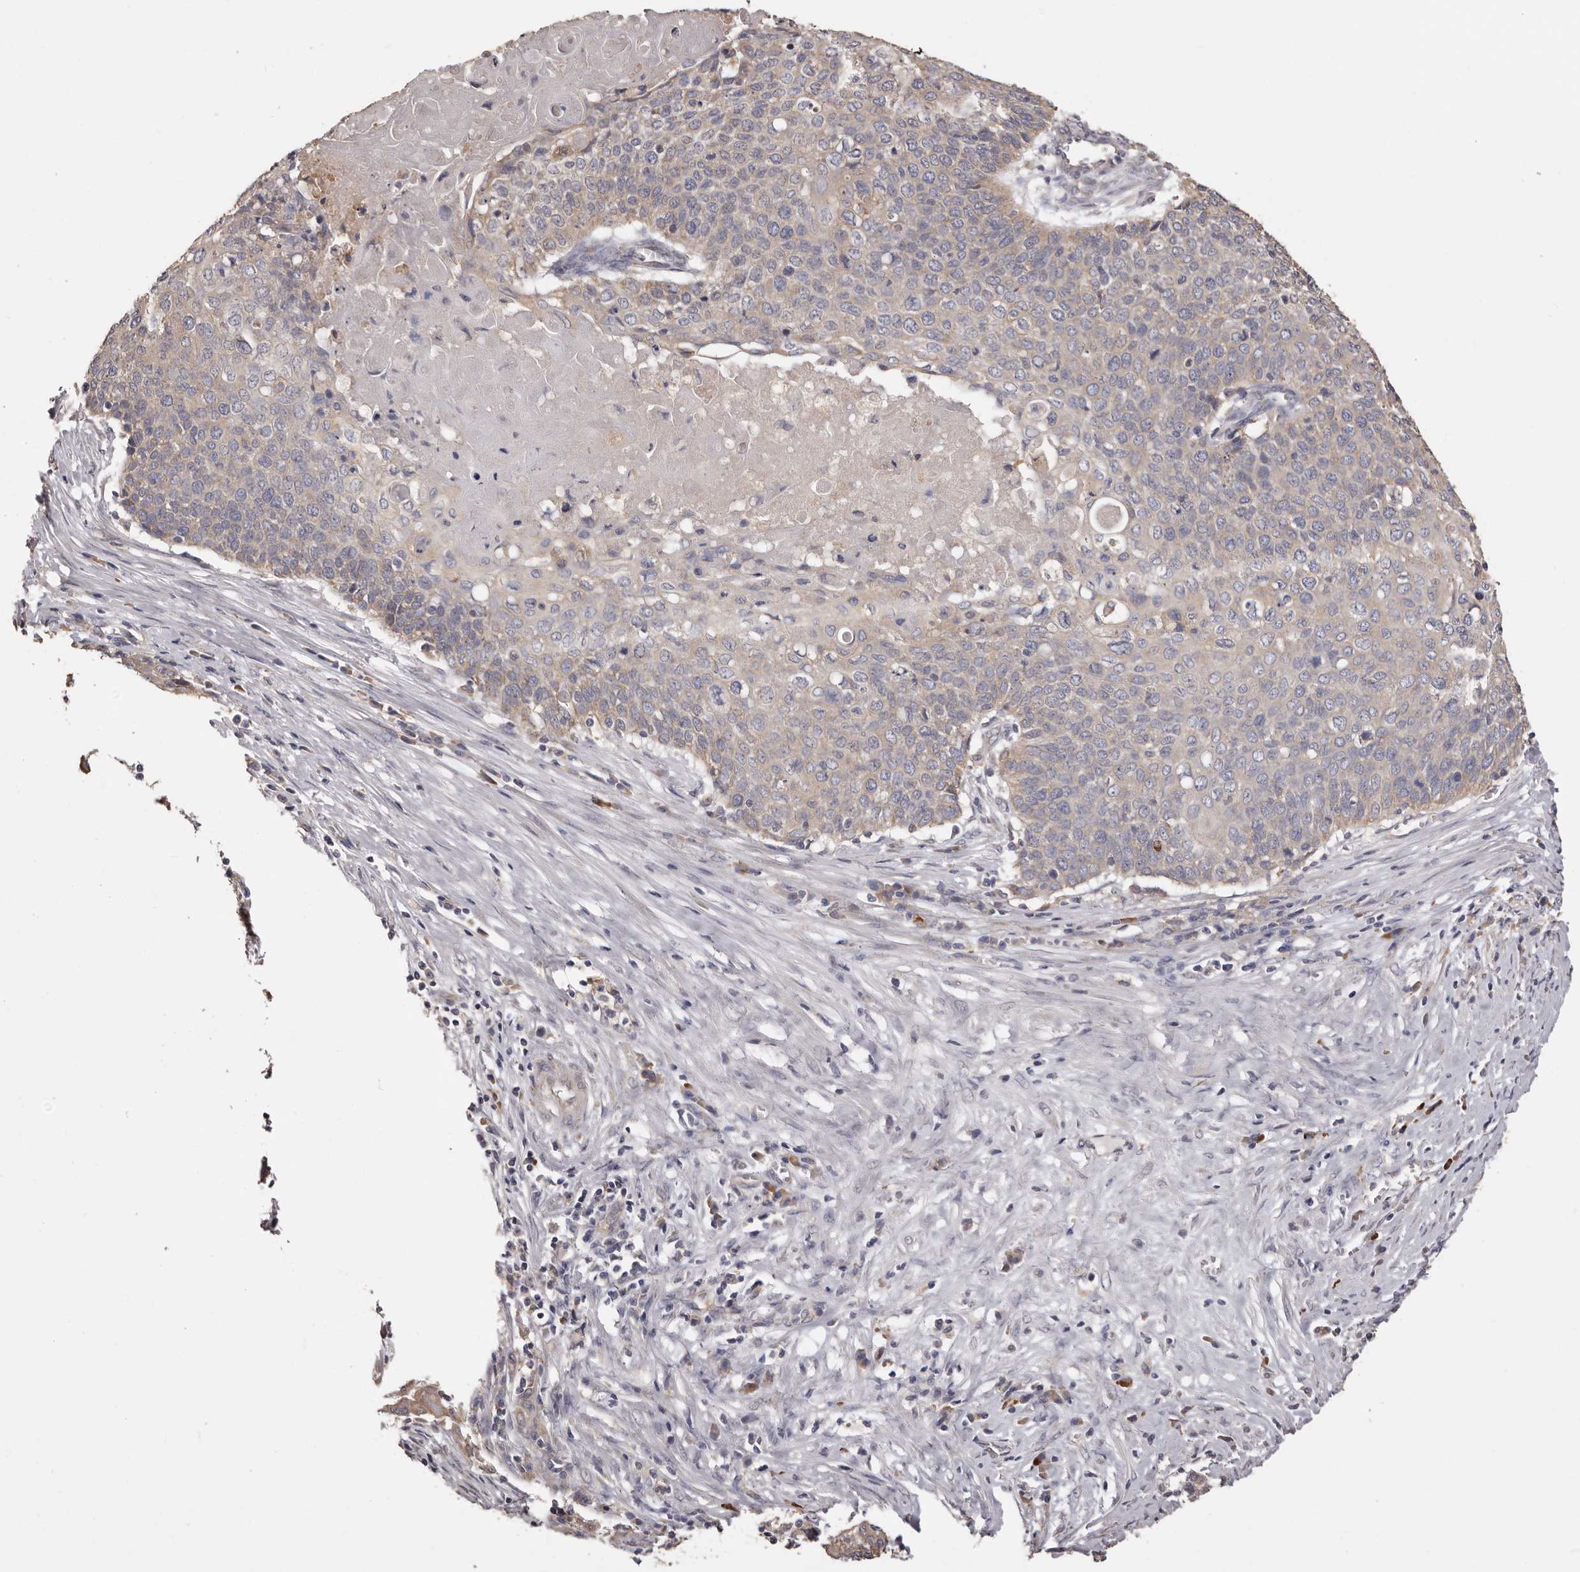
{"staining": {"intensity": "negative", "quantity": "none", "location": "none"}, "tissue": "cervical cancer", "cell_type": "Tumor cells", "image_type": "cancer", "snomed": [{"axis": "morphology", "description": "Squamous cell carcinoma, NOS"}, {"axis": "topography", "description": "Cervix"}], "caption": "IHC photomicrograph of cervical cancer (squamous cell carcinoma) stained for a protein (brown), which exhibits no staining in tumor cells. Nuclei are stained in blue.", "gene": "ETNK1", "patient": {"sex": "female", "age": 39}}